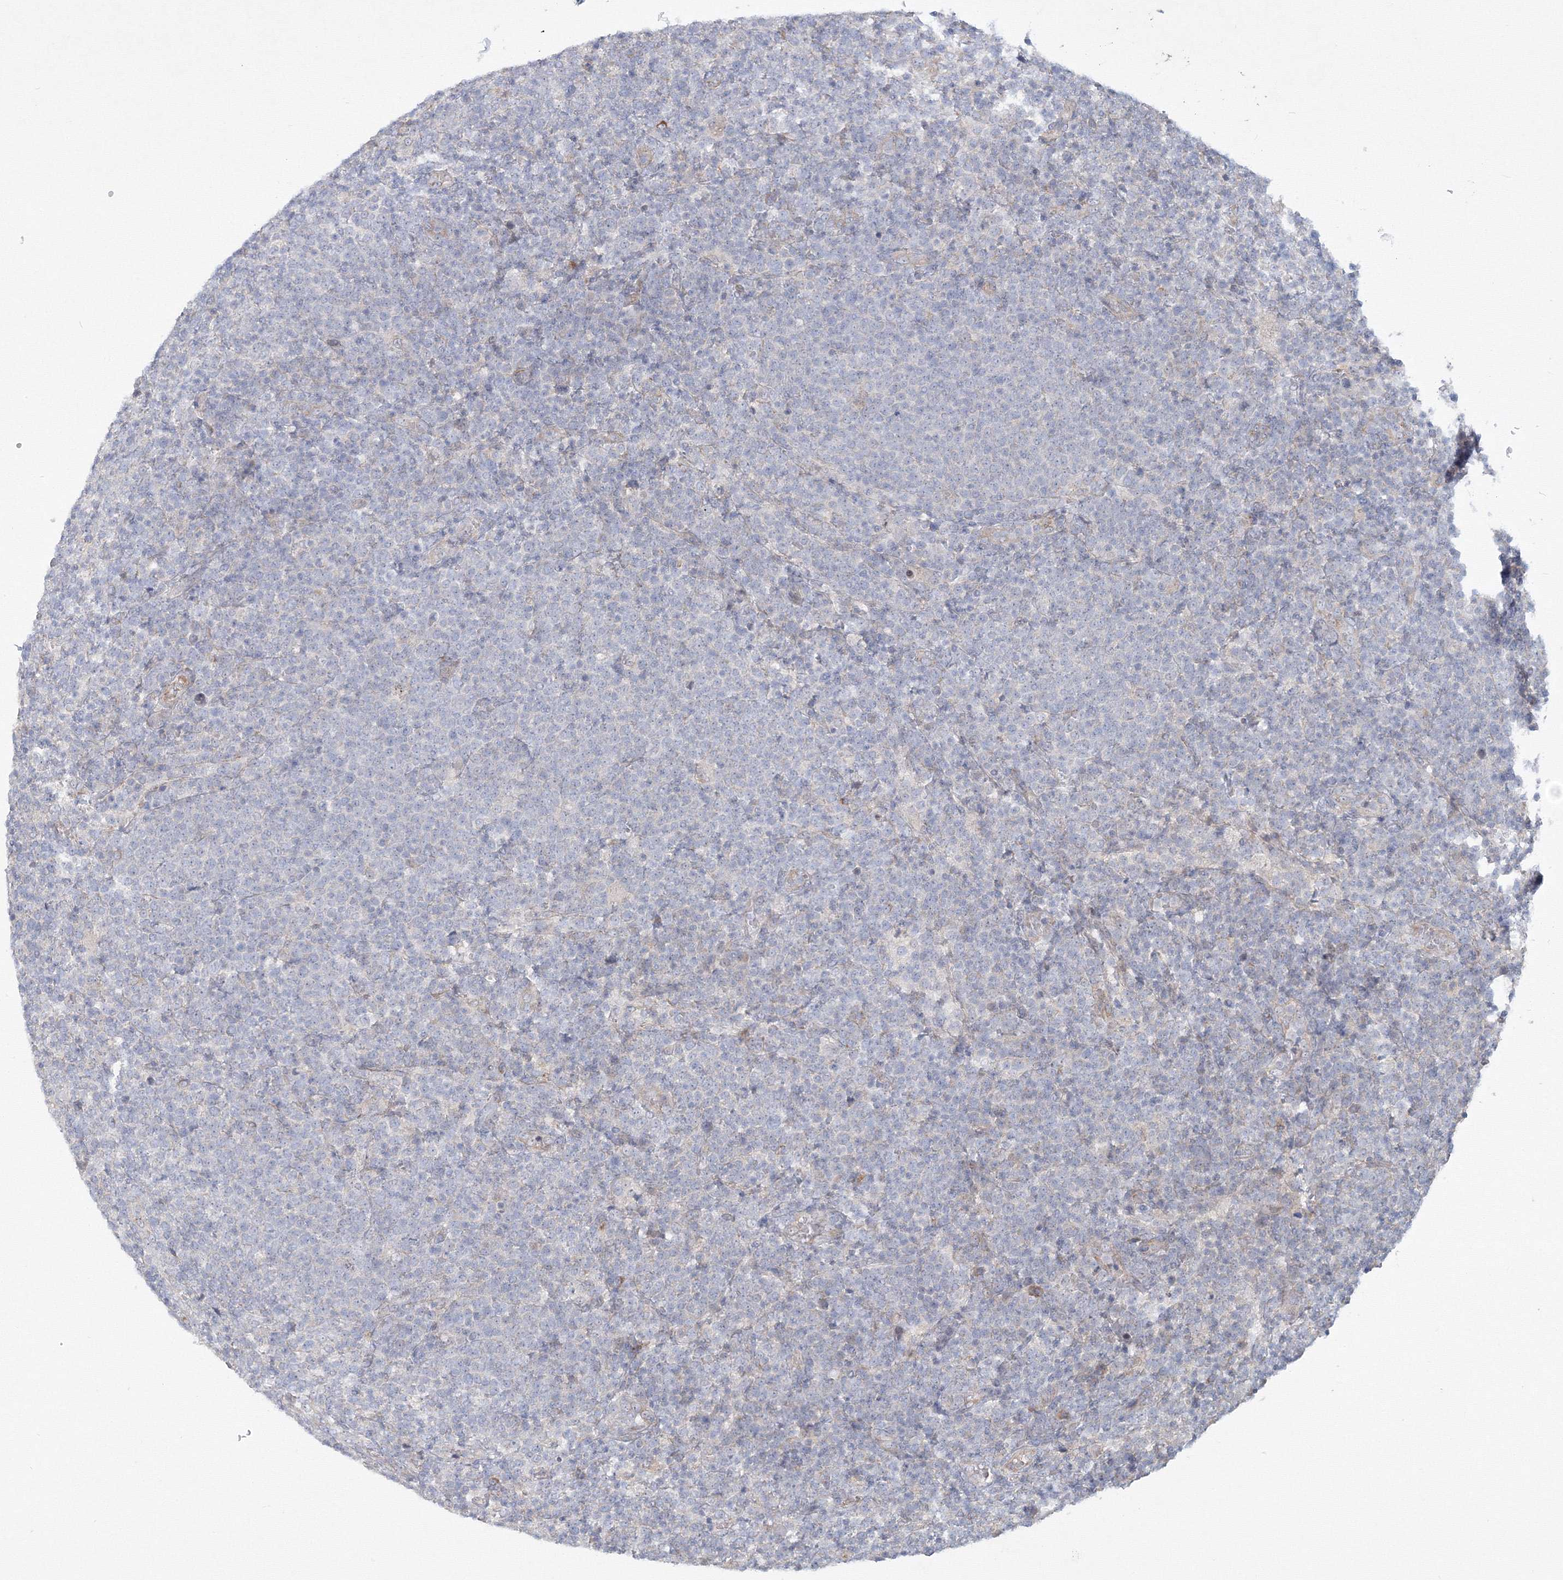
{"staining": {"intensity": "negative", "quantity": "none", "location": "none"}, "tissue": "lymphoma", "cell_type": "Tumor cells", "image_type": "cancer", "snomed": [{"axis": "morphology", "description": "Malignant lymphoma, non-Hodgkin's type, High grade"}, {"axis": "topography", "description": "Lymph node"}], "caption": "There is no significant expression in tumor cells of lymphoma. Brightfield microscopy of immunohistochemistry (IHC) stained with DAB (3,3'-diaminobenzidine) (brown) and hematoxylin (blue), captured at high magnification.", "gene": "WDR49", "patient": {"sex": "male", "age": 61}}